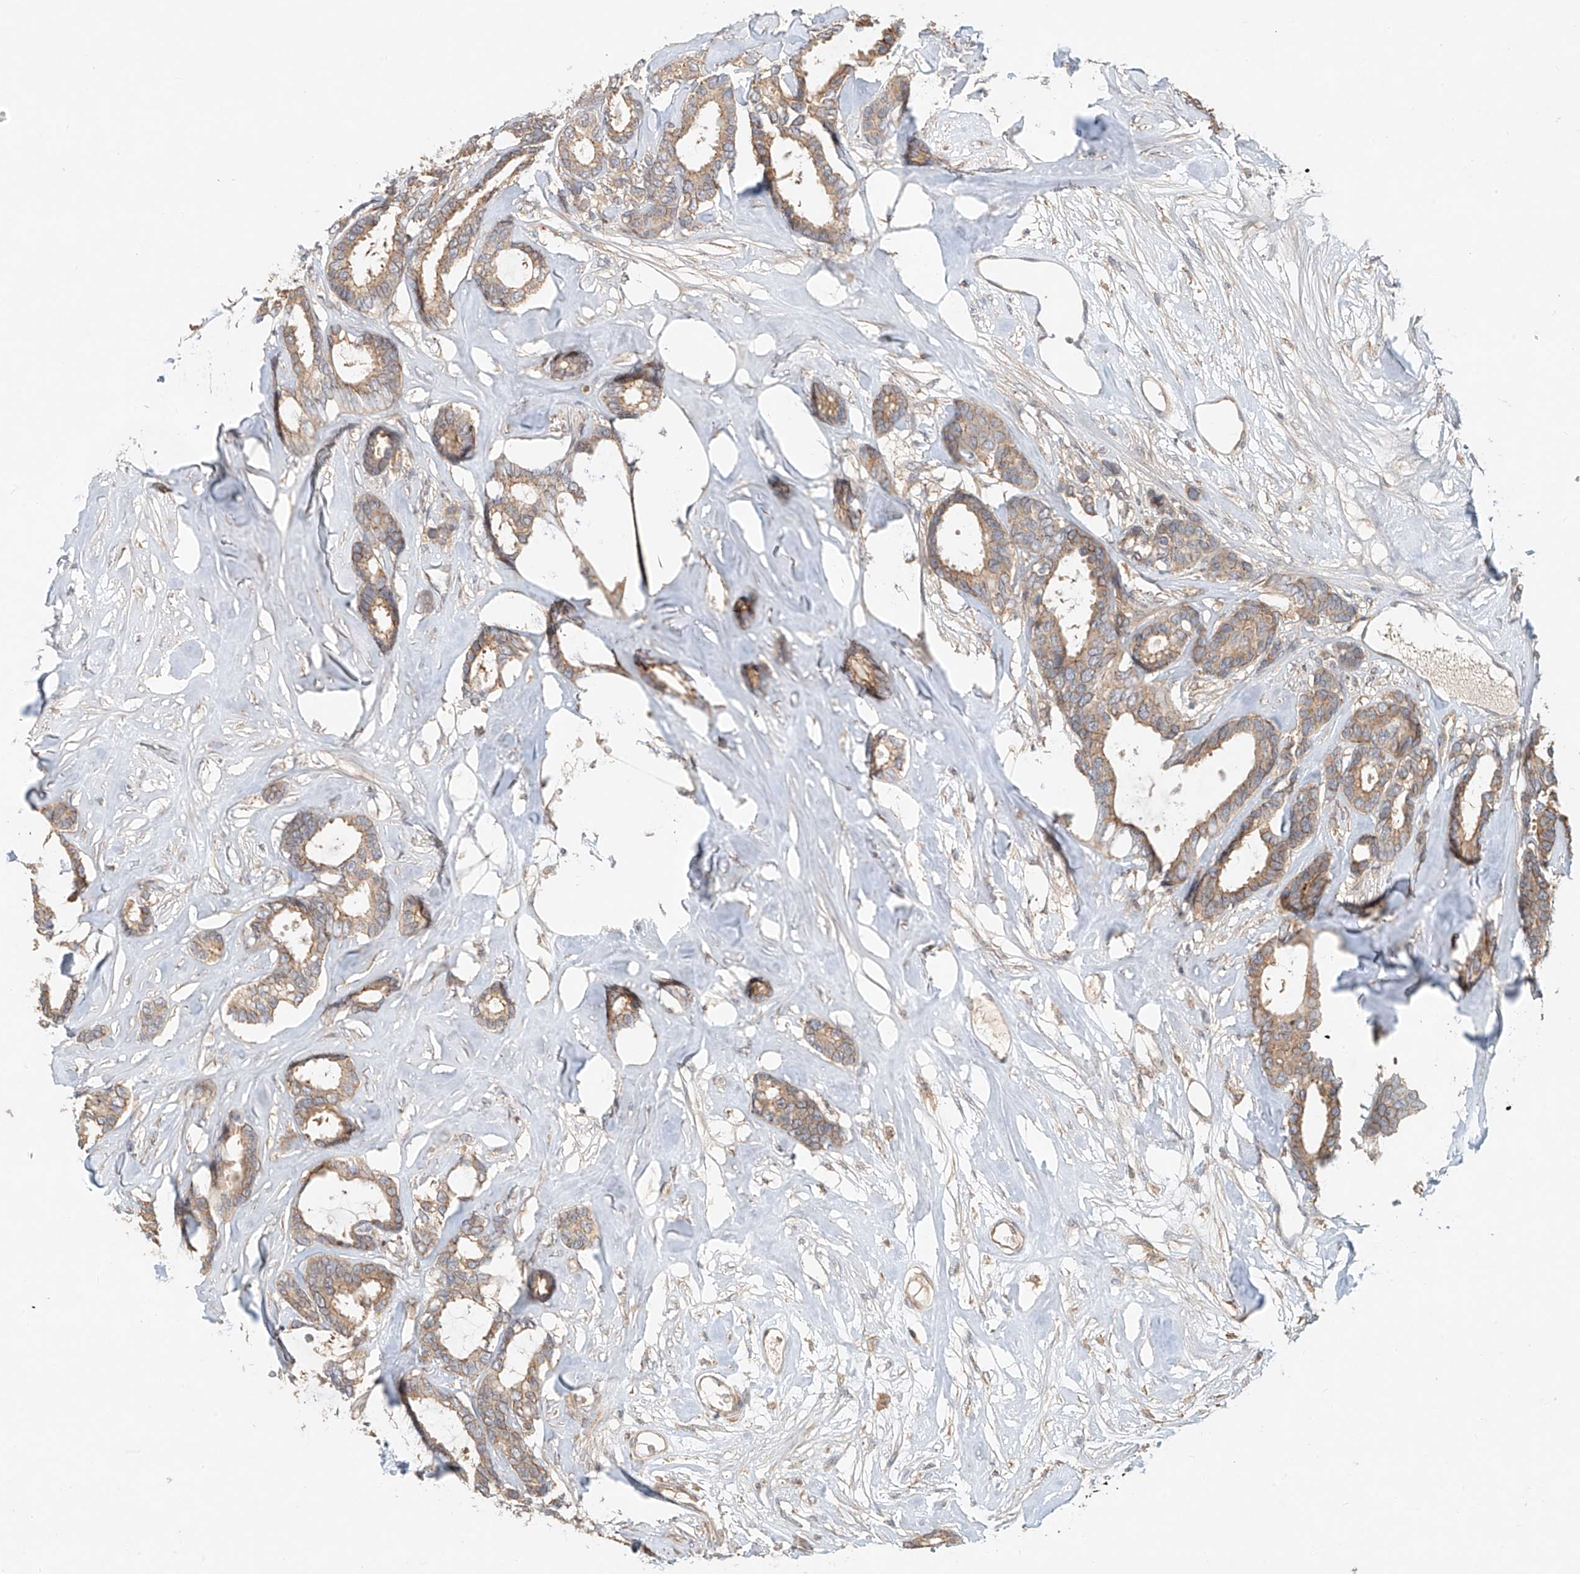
{"staining": {"intensity": "weak", "quantity": ">75%", "location": "cytoplasmic/membranous"}, "tissue": "breast cancer", "cell_type": "Tumor cells", "image_type": "cancer", "snomed": [{"axis": "morphology", "description": "Duct carcinoma"}, {"axis": "topography", "description": "Breast"}], "caption": "Breast infiltrating ductal carcinoma stained with a brown dye displays weak cytoplasmic/membranous positive staining in approximately >75% of tumor cells.", "gene": "TMEM61", "patient": {"sex": "female", "age": 87}}